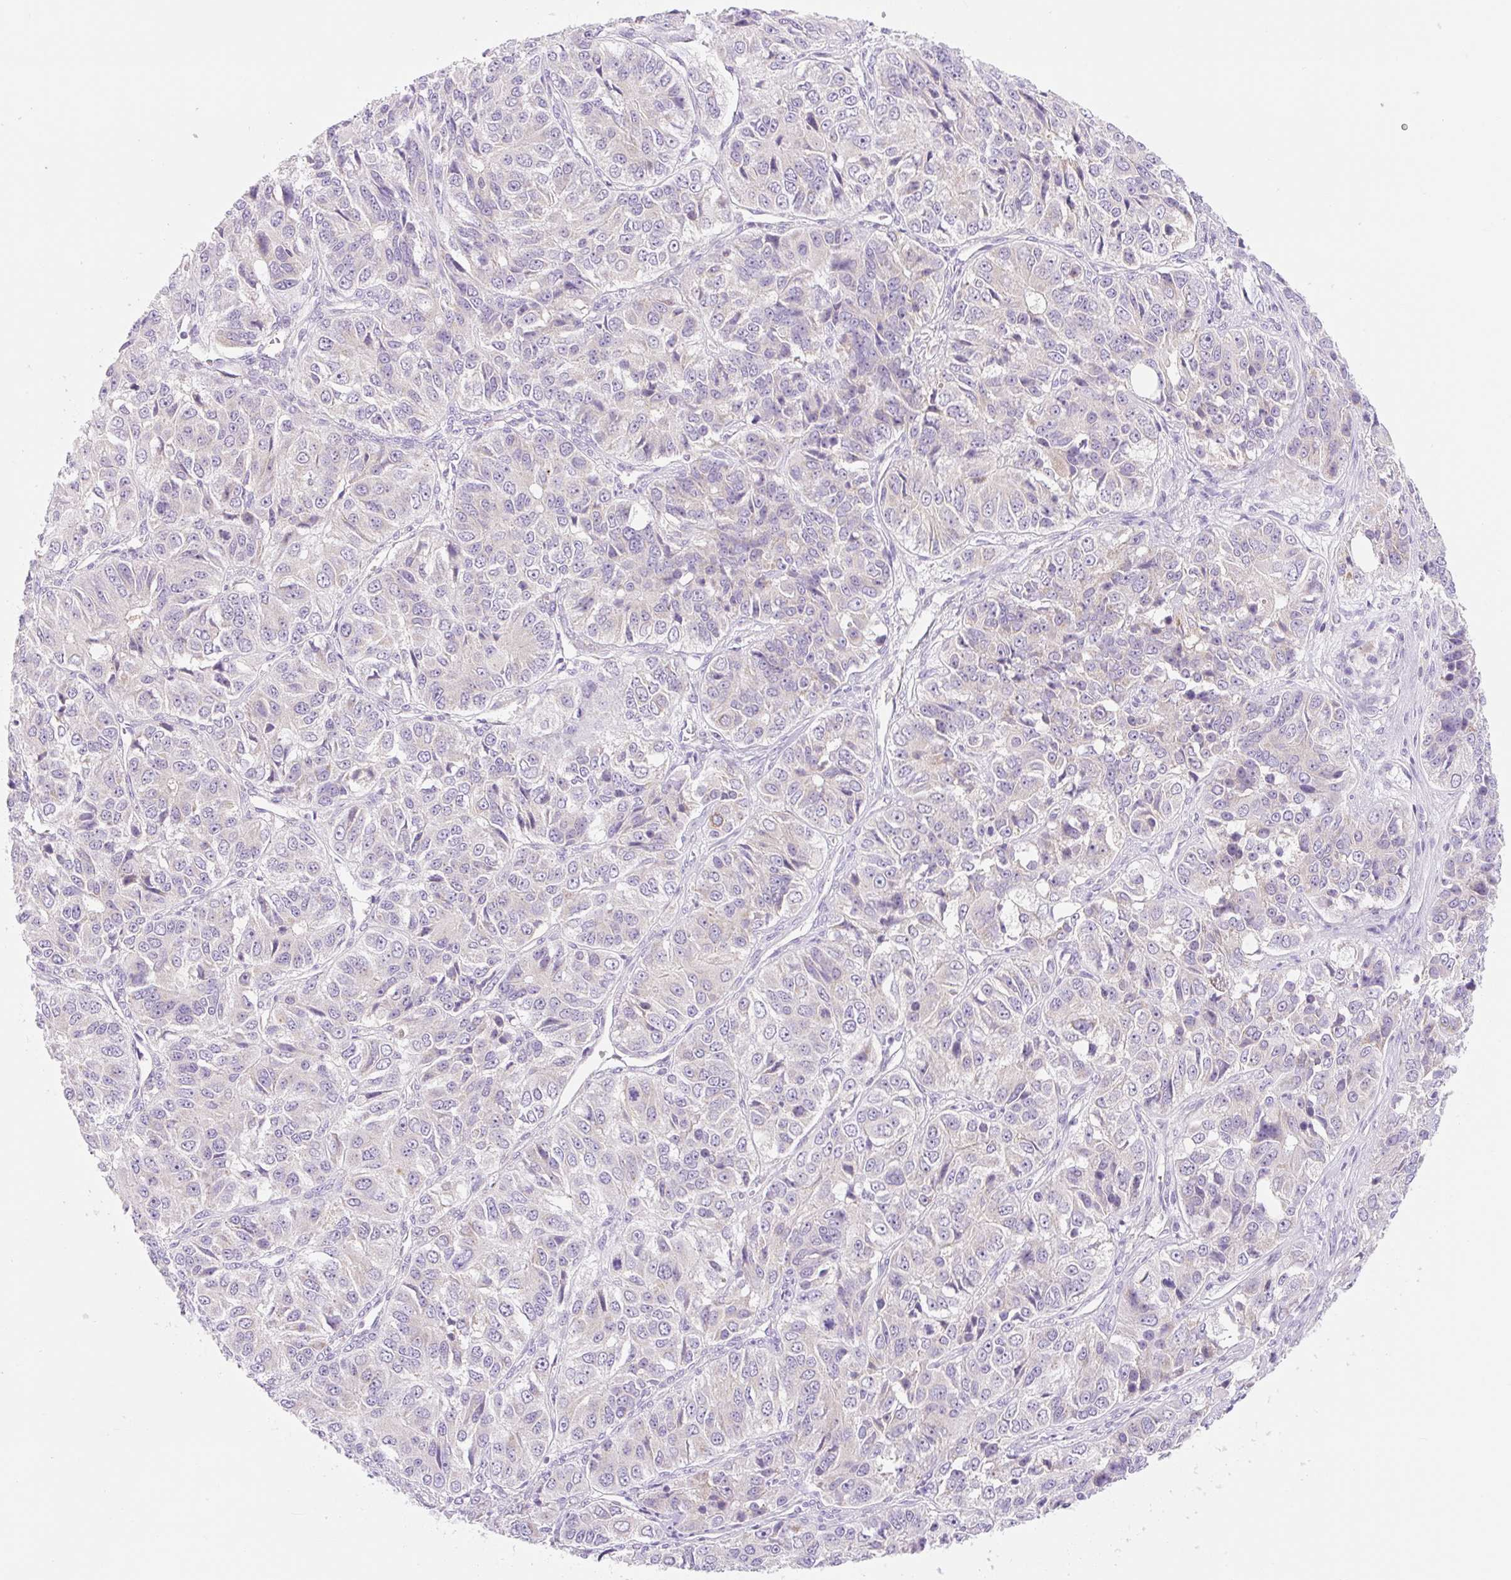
{"staining": {"intensity": "negative", "quantity": "none", "location": "none"}, "tissue": "ovarian cancer", "cell_type": "Tumor cells", "image_type": "cancer", "snomed": [{"axis": "morphology", "description": "Carcinoma, endometroid"}, {"axis": "topography", "description": "Ovary"}], "caption": "High power microscopy image of an immunohistochemistry photomicrograph of ovarian endometroid carcinoma, revealing no significant positivity in tumor cells.", "gene": "FOCAD", "patient": {"sex": "female", "age": 51}}